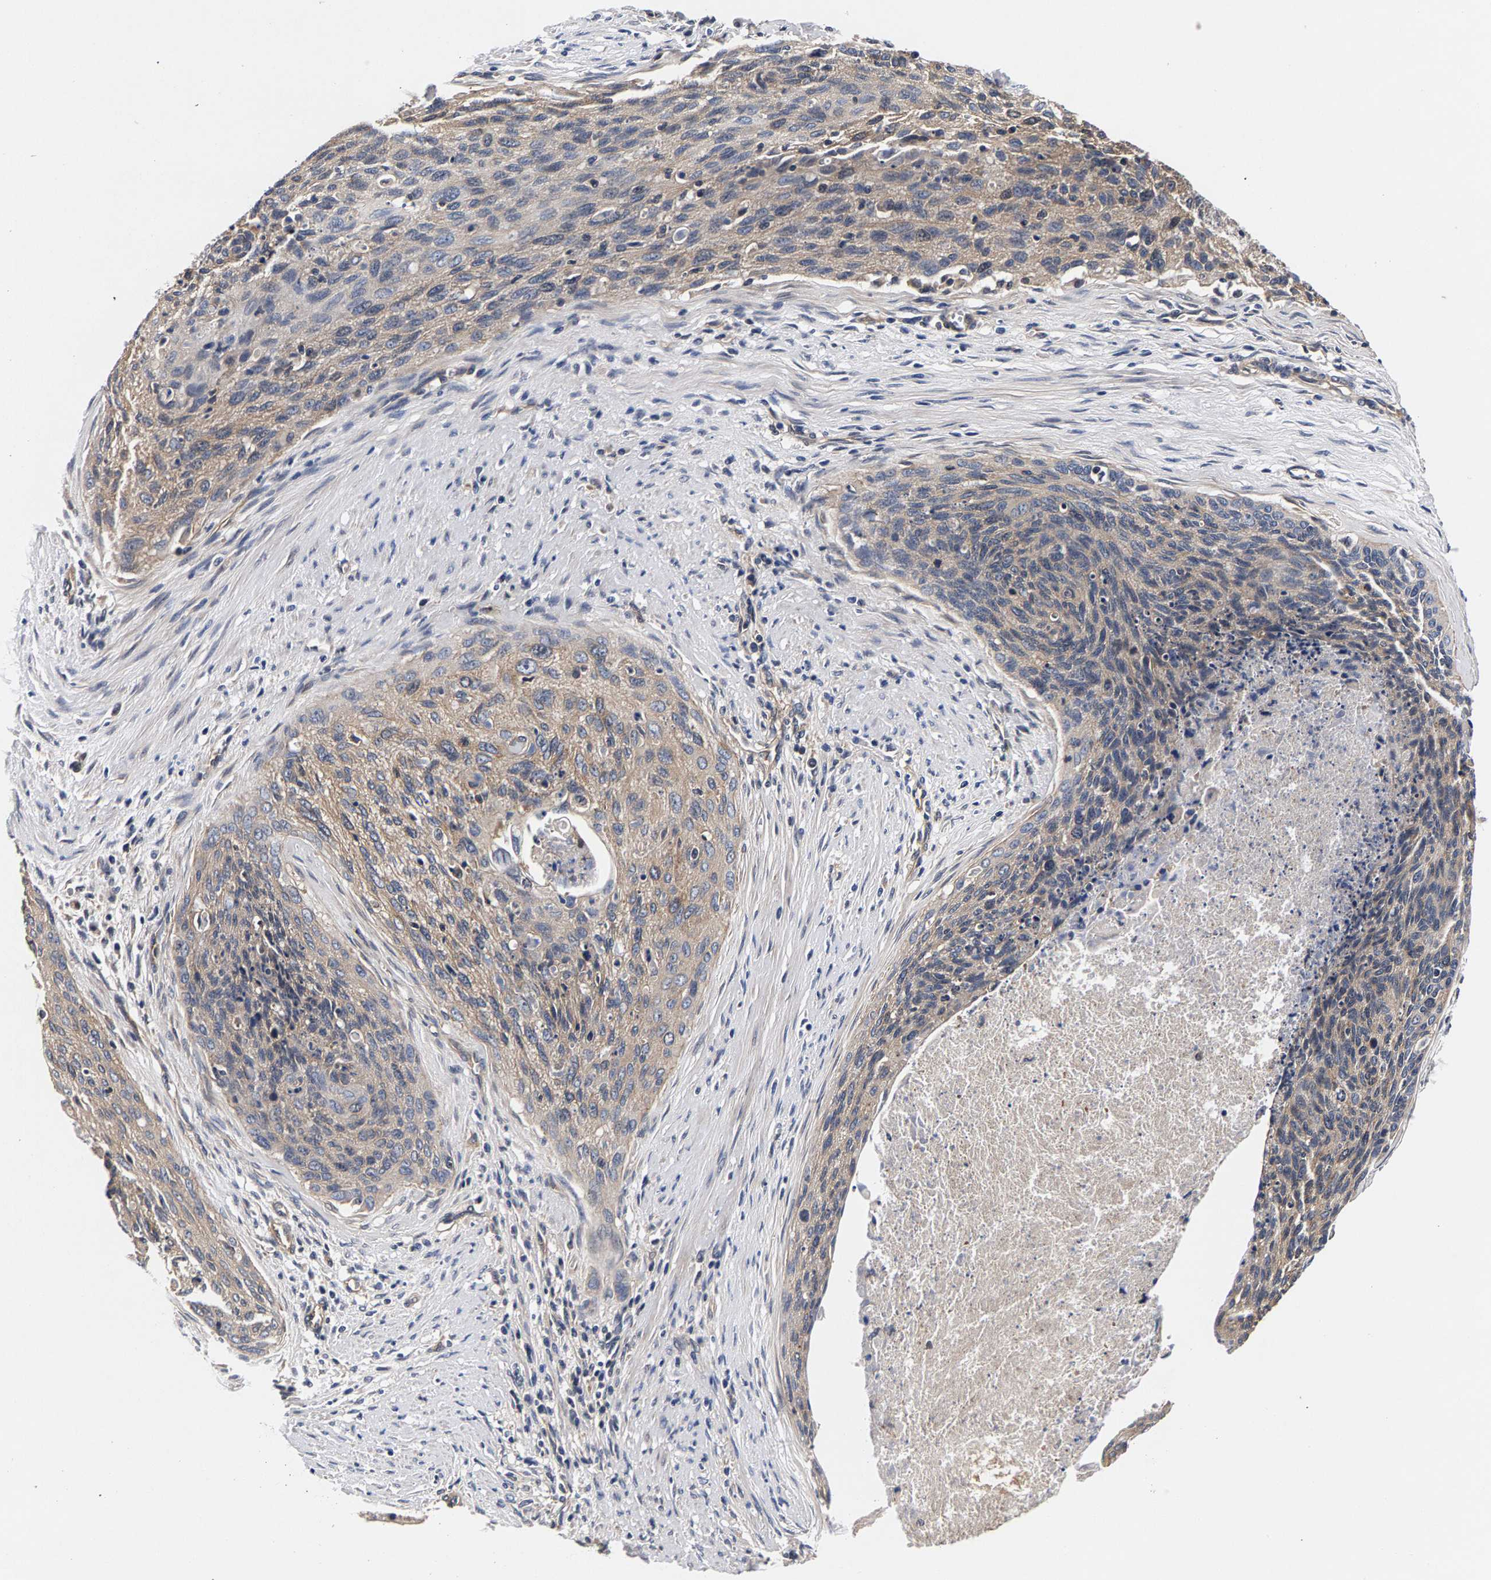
{"staining": {"intensity": "weak", "quantity": "25%-75%", "location": "cytoplasmic/membranous"}, "tissue": "cervical cancer", "cell_type": "Tumor cells", "image_type": "cancer", "snomed": [{"axis": "morphology", "description": "Squamous cell carcinoma, NOS"}, {"axis": "topography", "description": "Cervix"}], "caption": "About 25%-75% of tumor cells in human cervical squamous cell carcinoma display weak cytoplasmic/membranous protein staining as visualized by brown immunohistochemical staining.", "gene": "MARCHF7", "patient": {"sex": "female", "age": 55}}